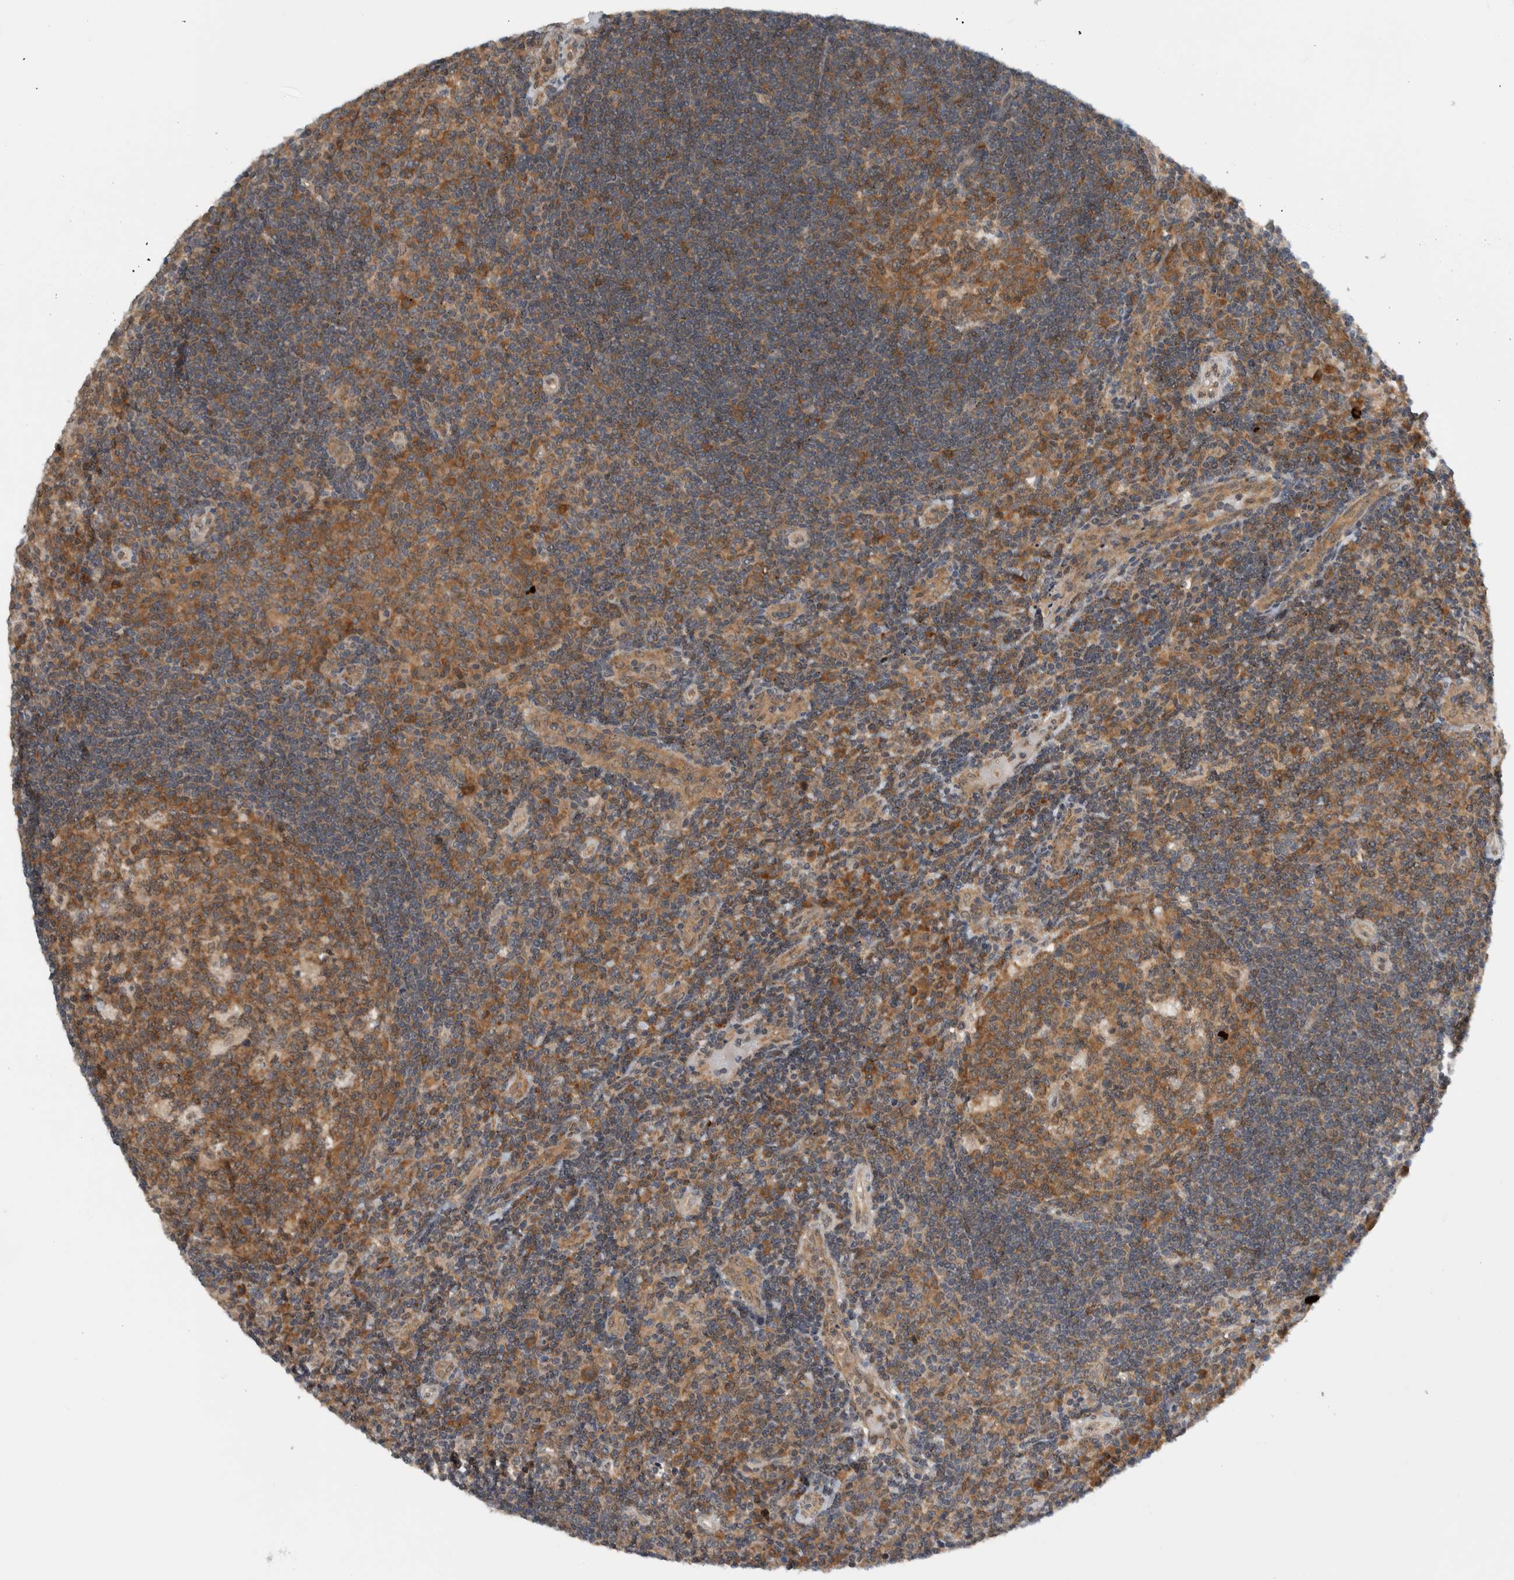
{"staining": {"intensity": "moderate", "quantity": ">75%", "location": "cytoplasmic/membranous"}, "tissue": "tonsil", "cell_type": "Germinal center cells", "image_type": "normal", "snomed": [{"axis": "morphology", "description": "Normal tissue, NOS"}, {"axis": "topography", "description": "Tonsil"}], "caption": "This is a micrograph of immunohistochemistry (IHC) staining of normal tonsil, which shows moderate staining in the cytoplasmic/membranous of germinal center cells.", "gene": "CCDC43", "patient": {"sex": "female", "age": 40}}